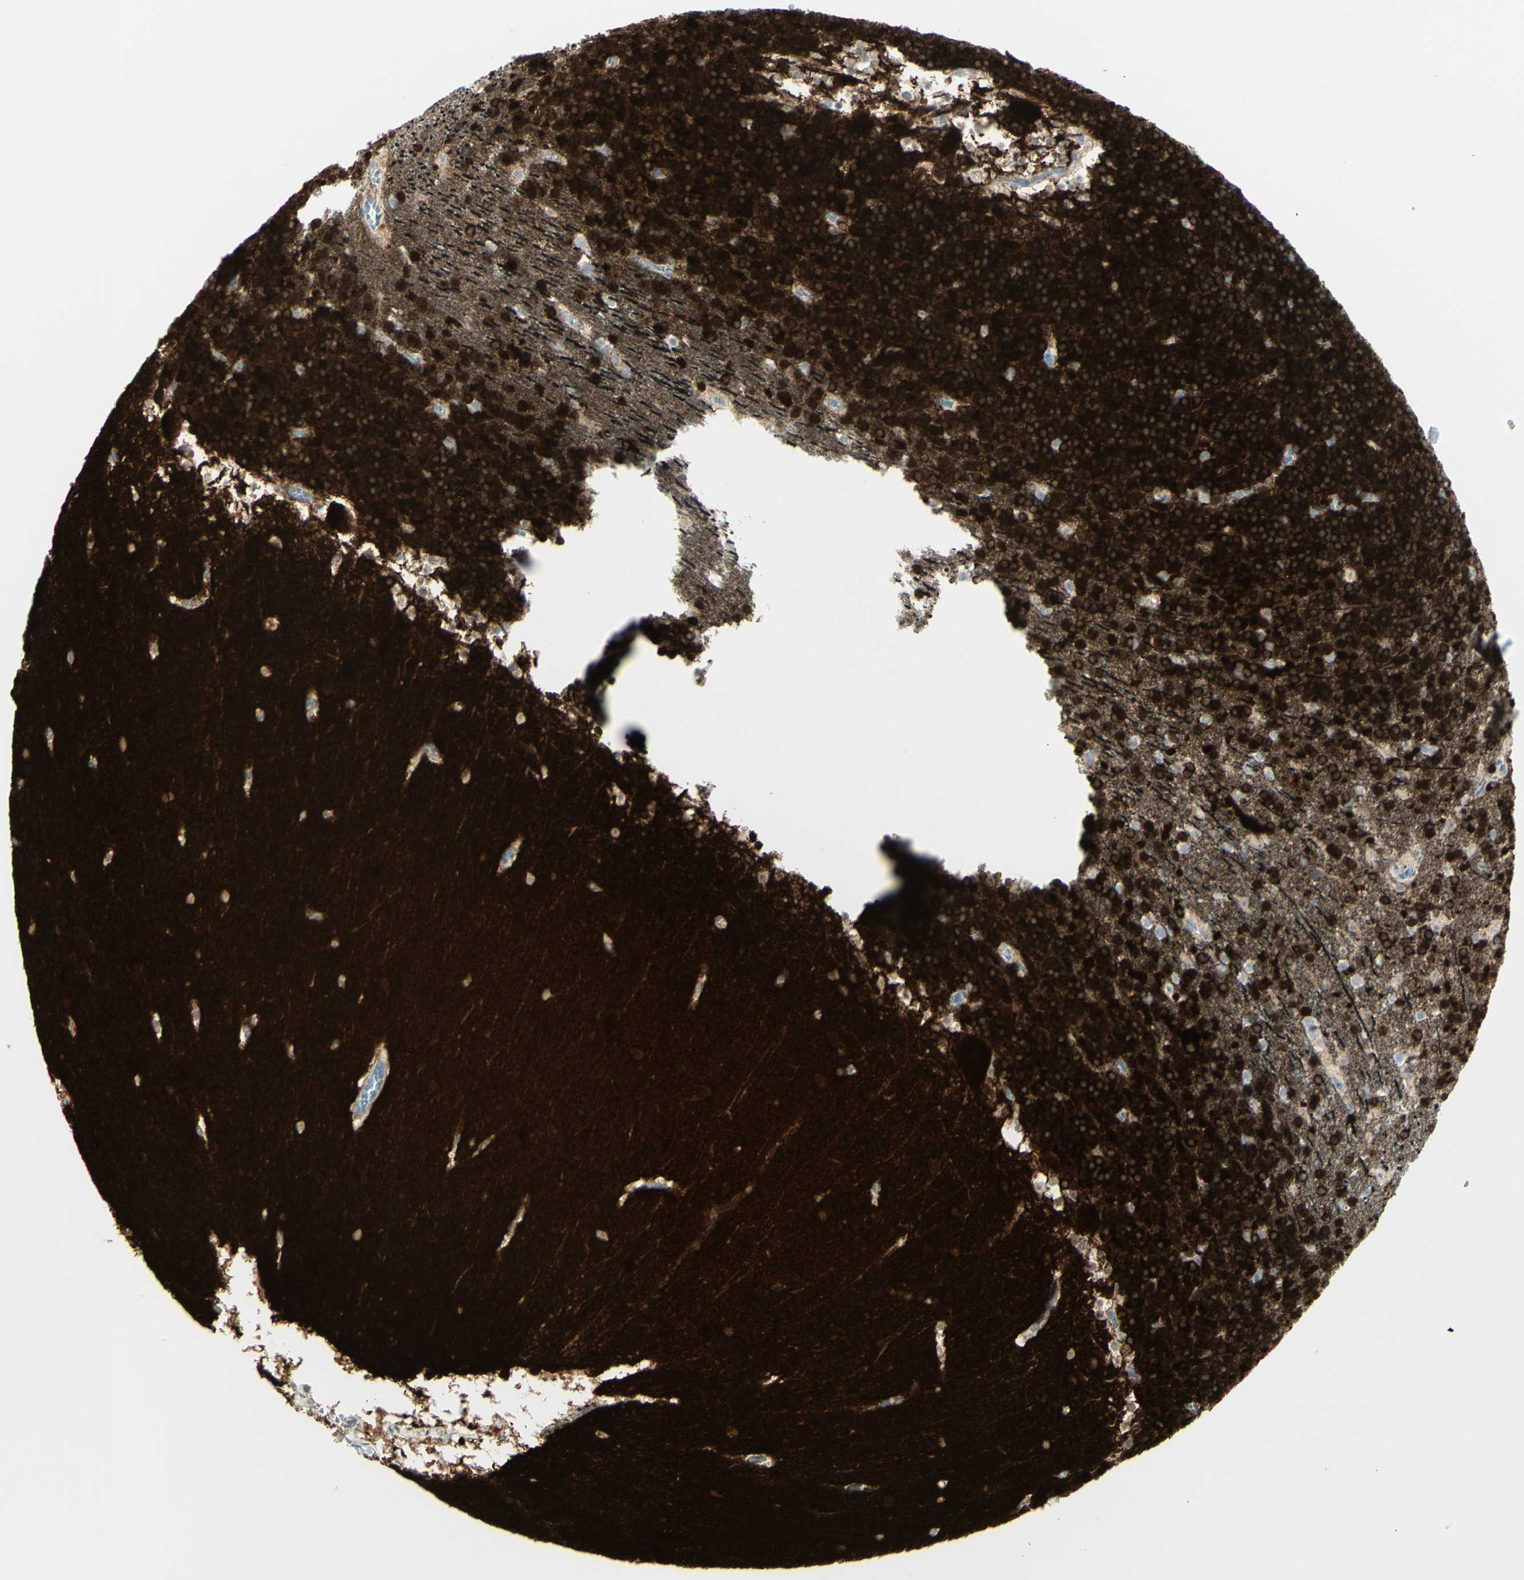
{"staining": {"intensity": "strong", "quantity": ">75%", "location": "cytoplasmic/membranous"}, "tissue": "cerebellum", "cell_type": "Cells in granular layer", "image_type": "normal", "snomed": [{"axis": "morphology", "description": "Normal tissue, NOS"}, {"axis": "topography", "description": "Cerebellum"}], "caption": "Protein analysis of benign cerebellum shows strong cytoplasmic/membranous positivity in about >75% of cells in granular layer. (Stains: DAB (3,3'-diaminobenzidine) in brown, nuclei in blue, Microscopy: brightfield microscopy at high magnification).", "gene": "SH3GL2", "patient": {"sex": "male", "age": 45}}